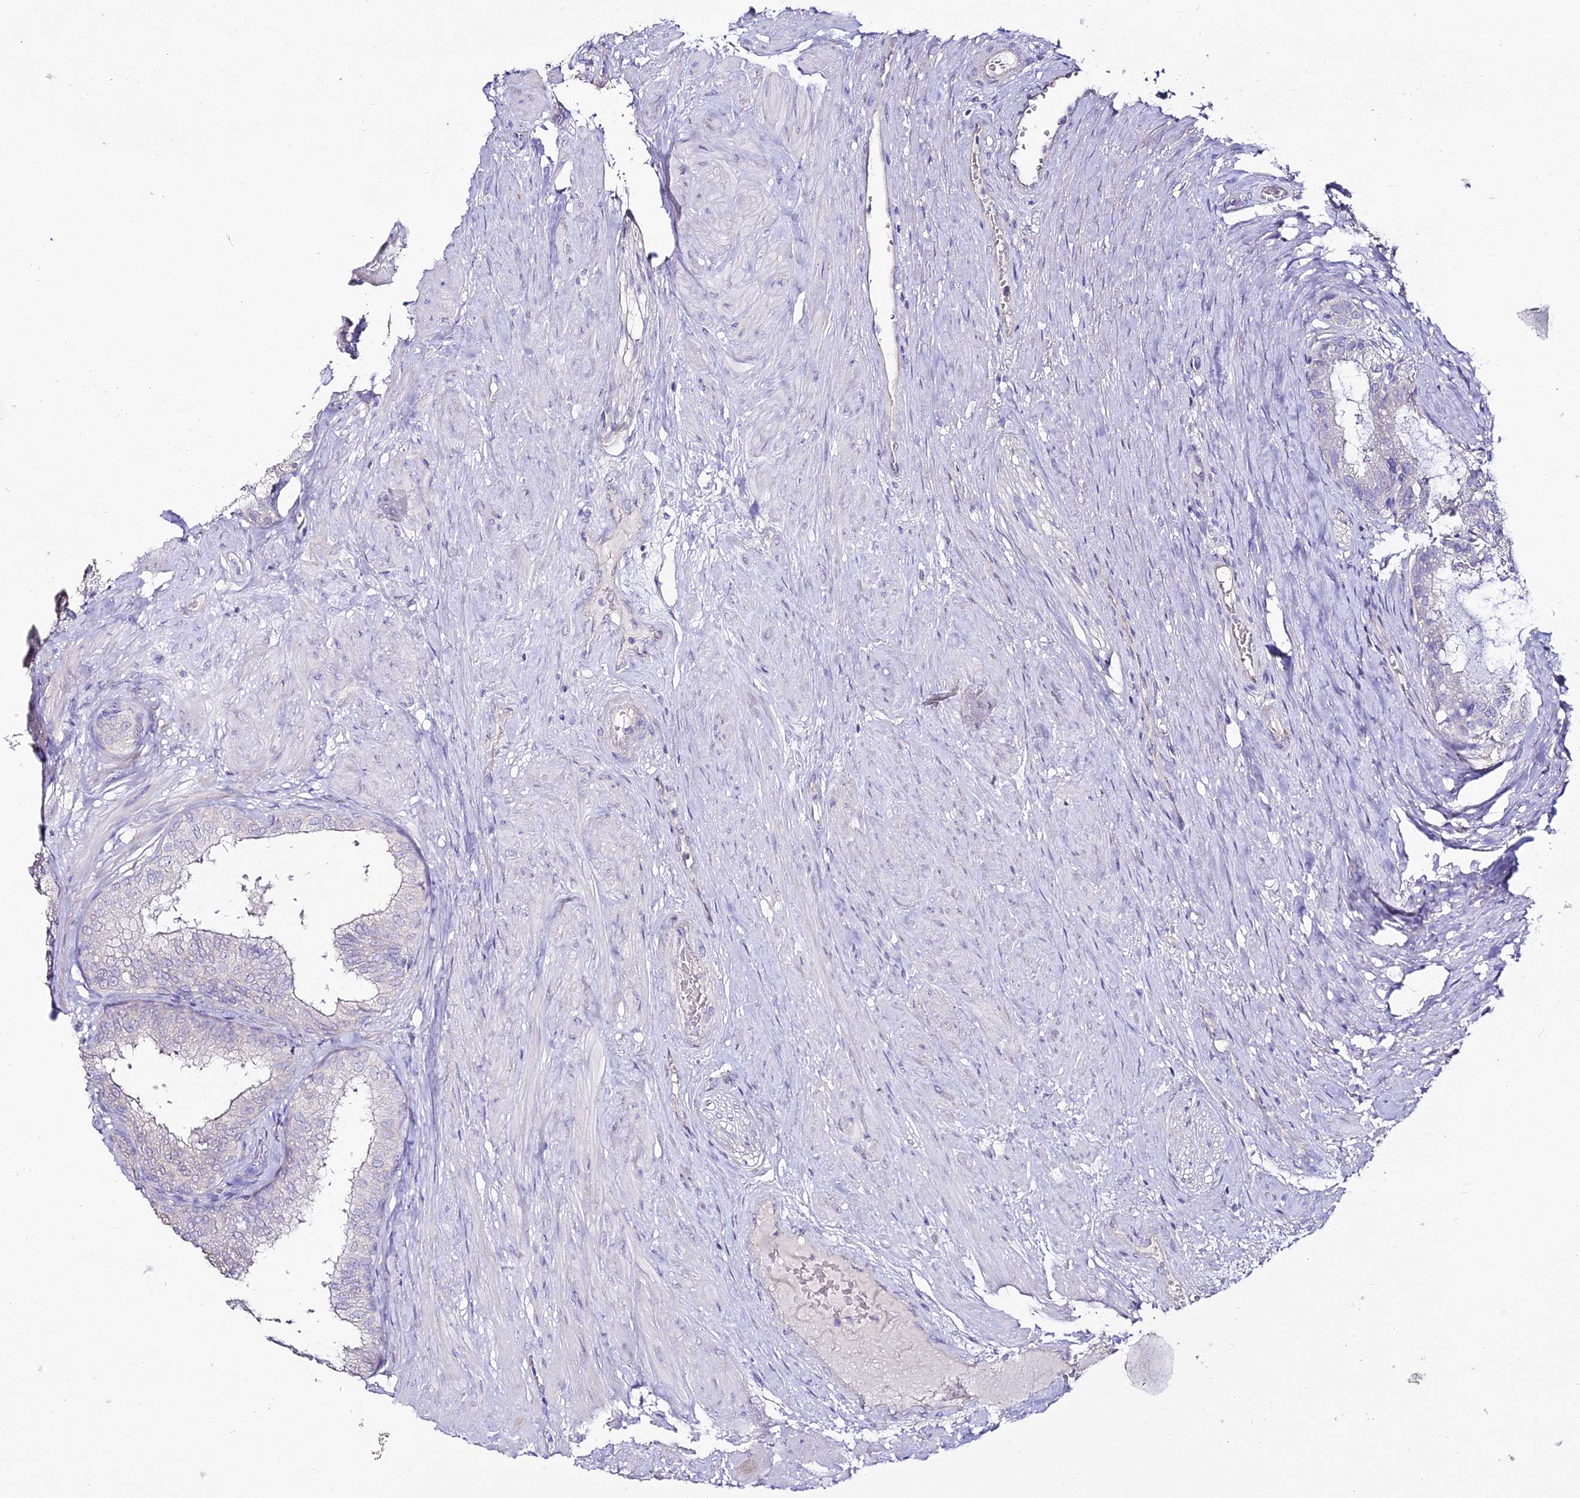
{"staining": {"intensity": "negative", "quantity": "none", "location": "none"}, "tissue": "prostate", "cell_type": "Glandular cells", "image_type": "normal", "snomed": [{"axis": "morphology", "description": "Normal tissue, NOS"}, {"axis": "topography", "description": "Prostate"}], "caption": "There is no significant positivity in glandular cells of prostate.", "gene": "ALPG", "patient": {"sex": "male", "age": 60}}